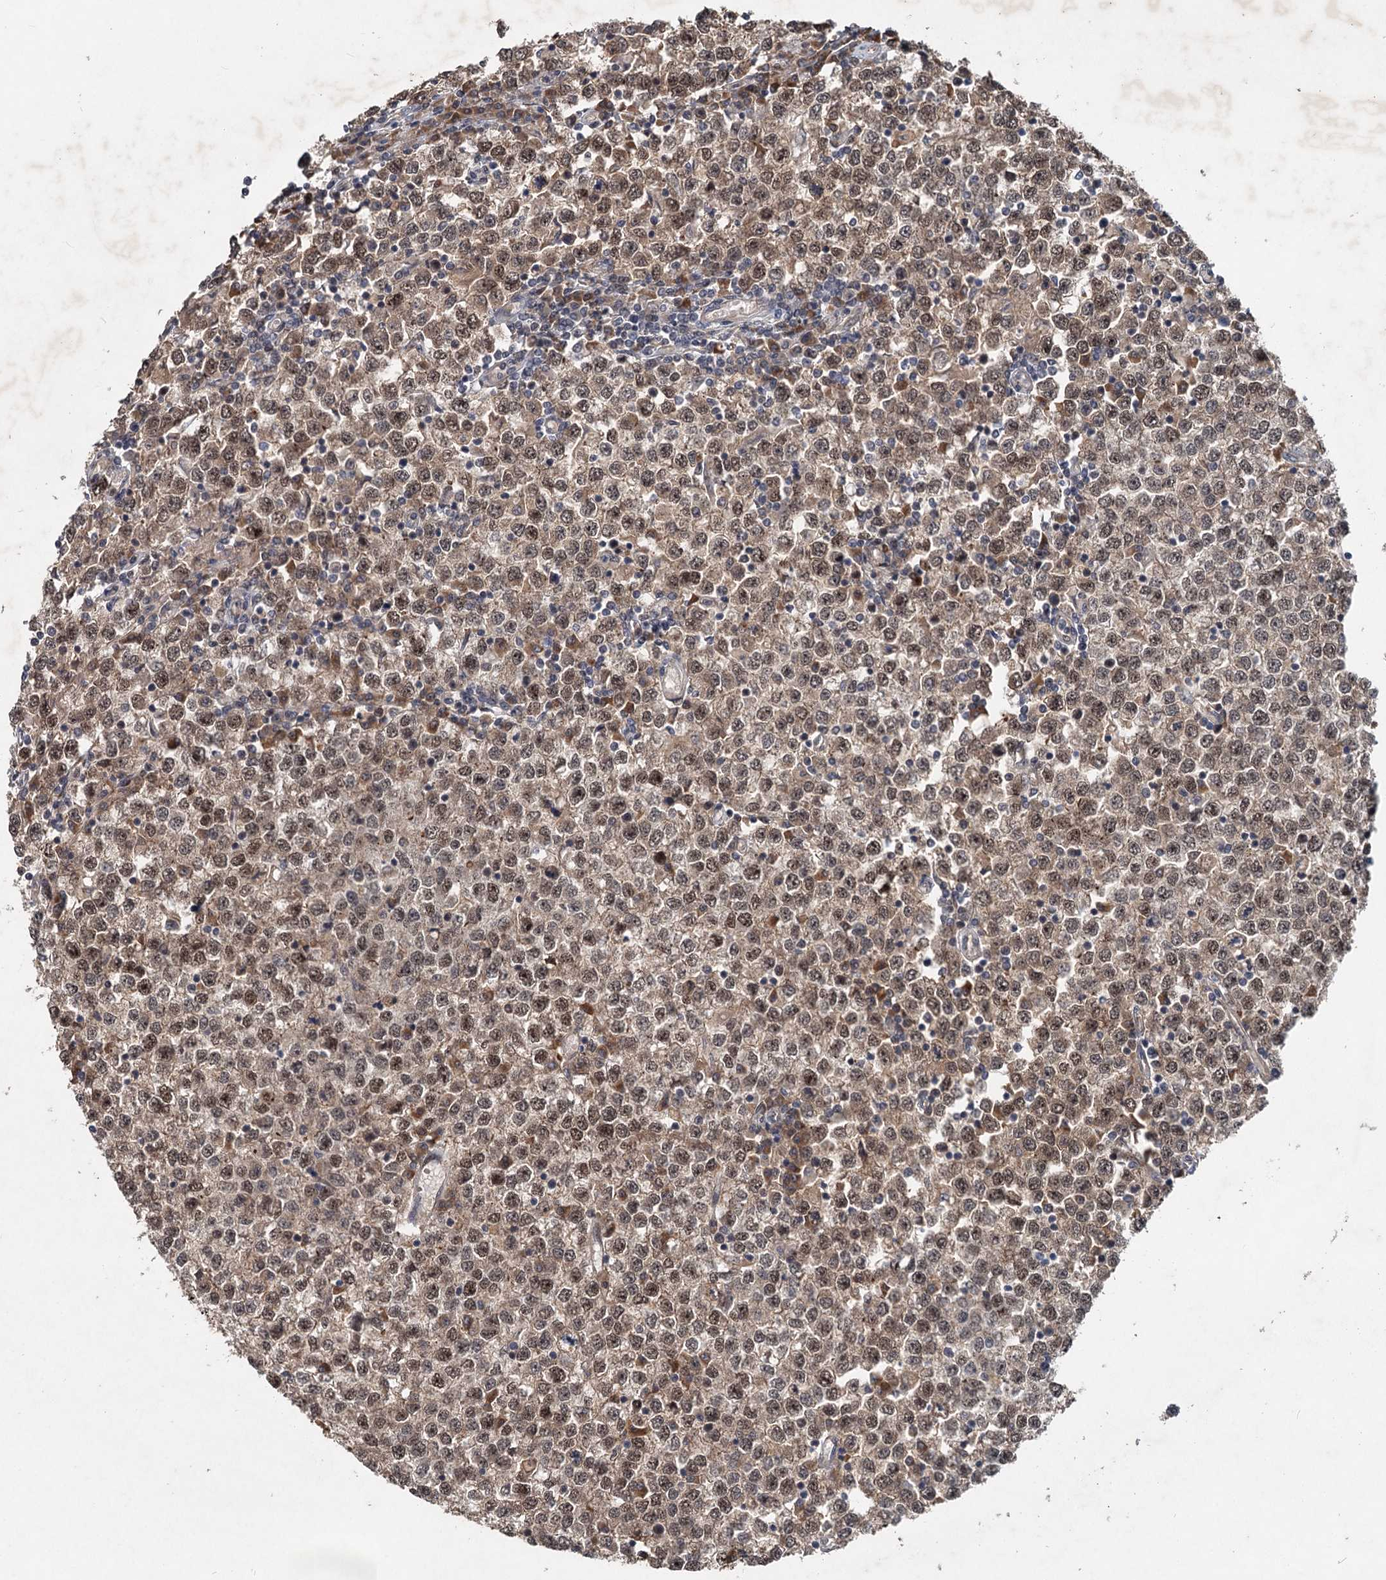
{"staining": {"intensity": "moderate", "quantity": ">75%", "location": "nuclear"}, "tissue": "testis cancer", "cell_type": "Tumor cells", "image_type": "cancer", "snomed": [{"axis": "morphology", "description": "Seminoma, NOS"}, {"axis": "topography", "description": "Testis"}], "caption": "This photomicrograph exhibits immunohistochemistry staining of testis cancer, with medium moderate nuclear positivity in about >75% of tumor cells.", "gene": "RITA1", "patient": {"sex": "male", "age": 65}}